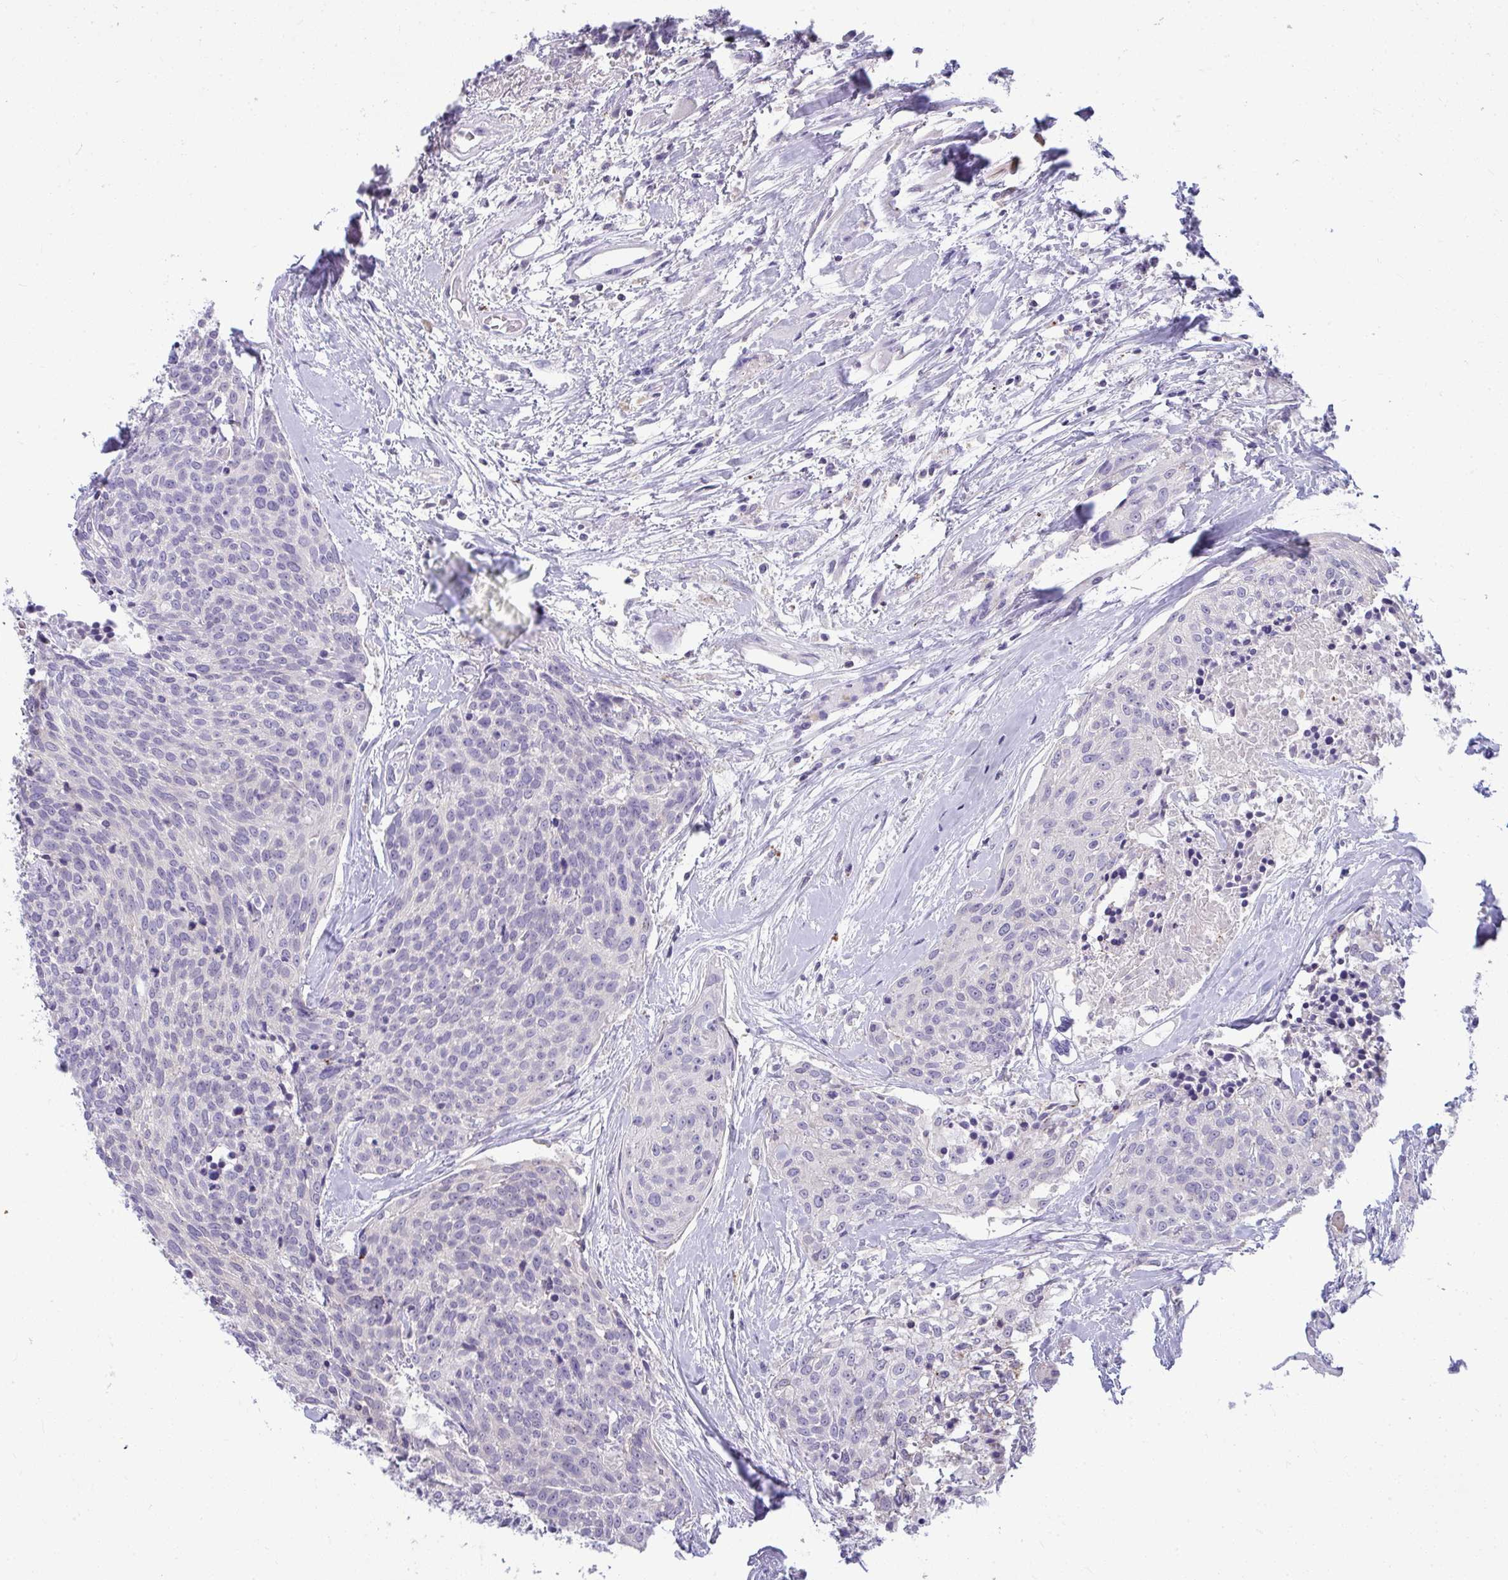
{"staining": {"intensity": "negative", "quantity": "none", "location": "none"}, "tissue": "head and neck cancer", "cell_type": "Tumor cells", "image_type": "cancer", "snomed": [{"axis": "morphology", "description": "Squamous cell carcinoma, NOS"}, {"axis": "topography", "description": "Oral tissue"}, {"axis": "topography", "description": "Head-Neck"}], "caption": "This is an immunohistochemistry micrograph of human squamous cell carcinoma (head and neck). There is no positivity in tumor cells.", "gene": "VPS4B", "patient": {"sex": "male", "age": 64}}